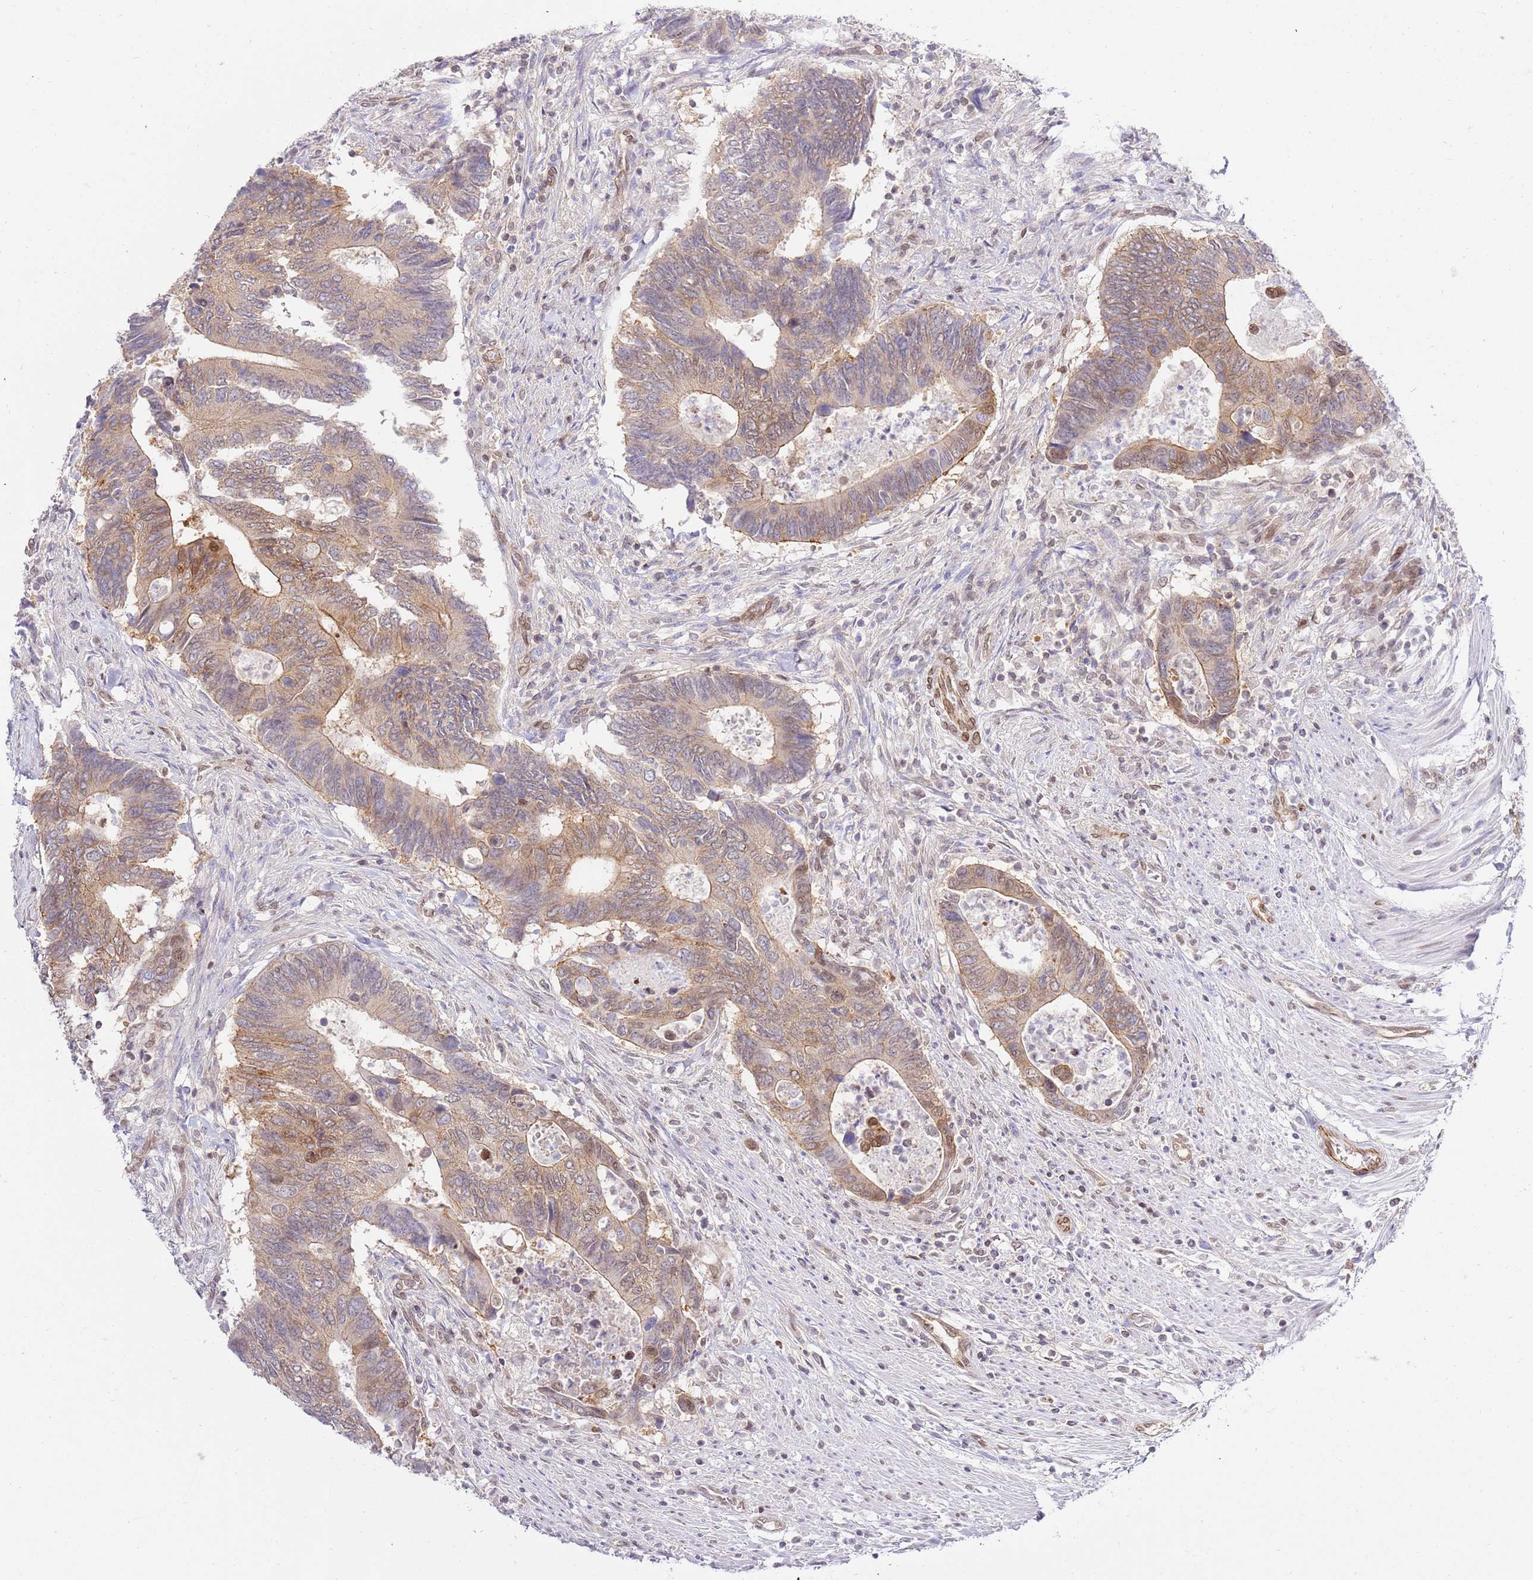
{"staining": {"intensity": "weak", "quantity": "25%-75%", "location": "cytoplasmic/membranous"}, "tissue": "colorectal cancer", "cell_type": "Tumor cells", "image_type": "cancer", "snomed": [{"axis": "morphology", "description": "Adenocarcinoma, NOS"}, {"axis": "topography", "description": "Colon"}], "caption": "High-power microscopy captured an immunohistochemistry histopathology image of colorectal cancer, revealing weak cytoplasmic/membranous expression in about 25%-75% of tumor cells.", "gene": "TRIM37", "patient": {"sex": "male", "age": 87}}